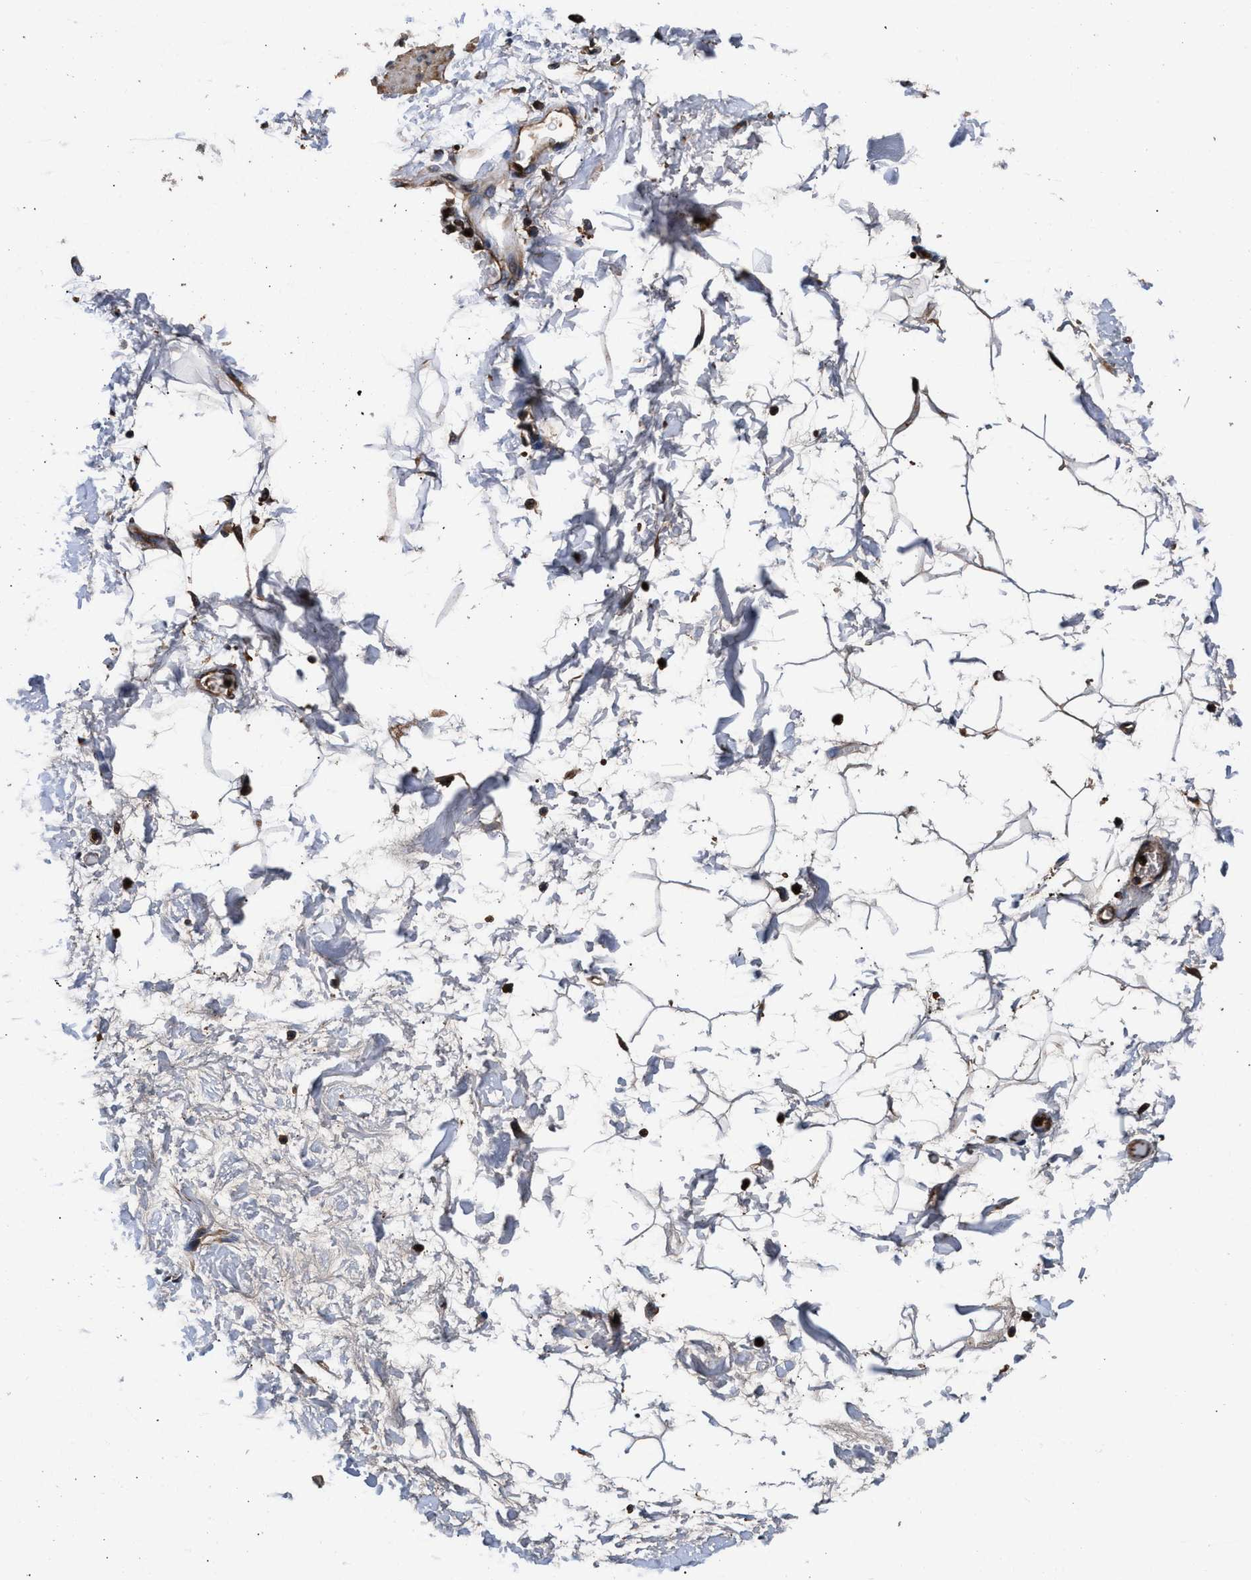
{"staining": {"intensity": "moderate", "quantity": ">75%", "location": "cytoplasmic/membranous"}, "tissue": "adipose tissue", "cell_type": "Adipocytes", "image_type": "normal", "snomed": [{"axis": "morphology", "description": "Normal tissue, NOS"}, {"axis": "topography", "description": "Soft tissue"}], "caption": "This is a histology image of immunohistochemistry (IHC) staining of normal adipose tissue, which shows moderate positivity in the cytoplasmic/membranous of adipocytes.", "gene": "ENSG00000286112", "patient": {"sex": "male", "age": 72}}